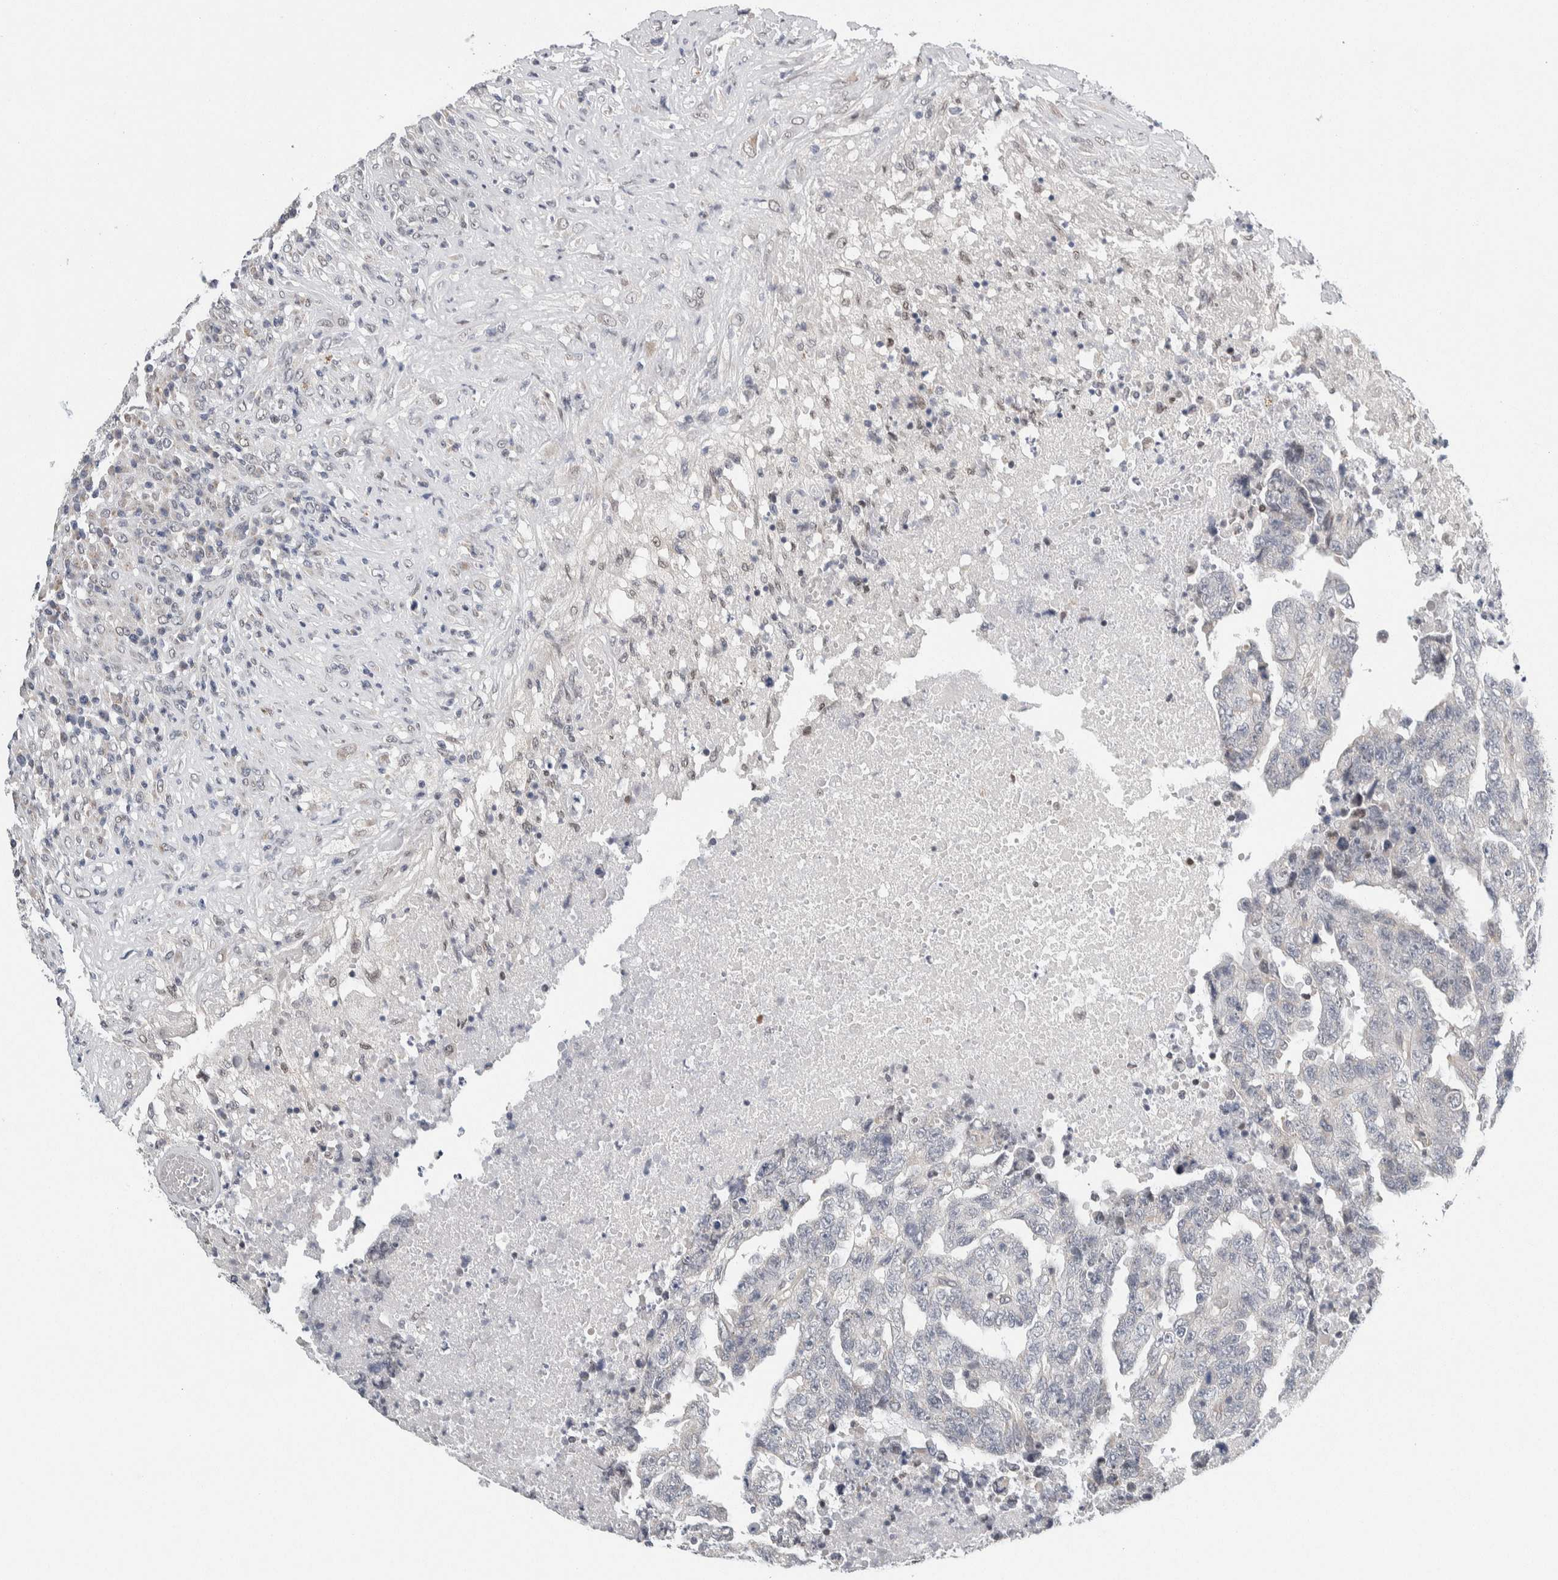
{"staining": {"intensity": "negative", "quantity": "none", "location": "none"}, "tissue": "testis cancer", "cell_type": "Tumor cells", "image_type": "cancer", "snomed": [{"axis": "morphology", "description": "Necrosis, NOS"}, {"axis": "morphology", "description": "Carcinoma, Embryonal, NOS"}, {"axis": "topography", "description": "Testis"}], "caption": "This is a image of immunohistochemistry staining of embryonal carcinoma (testis), which shows no staining in tumor cells. Brightfield microscopy of IHC stained with DAB (3,3'-diaminobenzidine) (brown) and hematoxylin (blue), captured at high magnification.", "gene": "NEUROD1", "patient": {"sex": "male", "age": 19}}